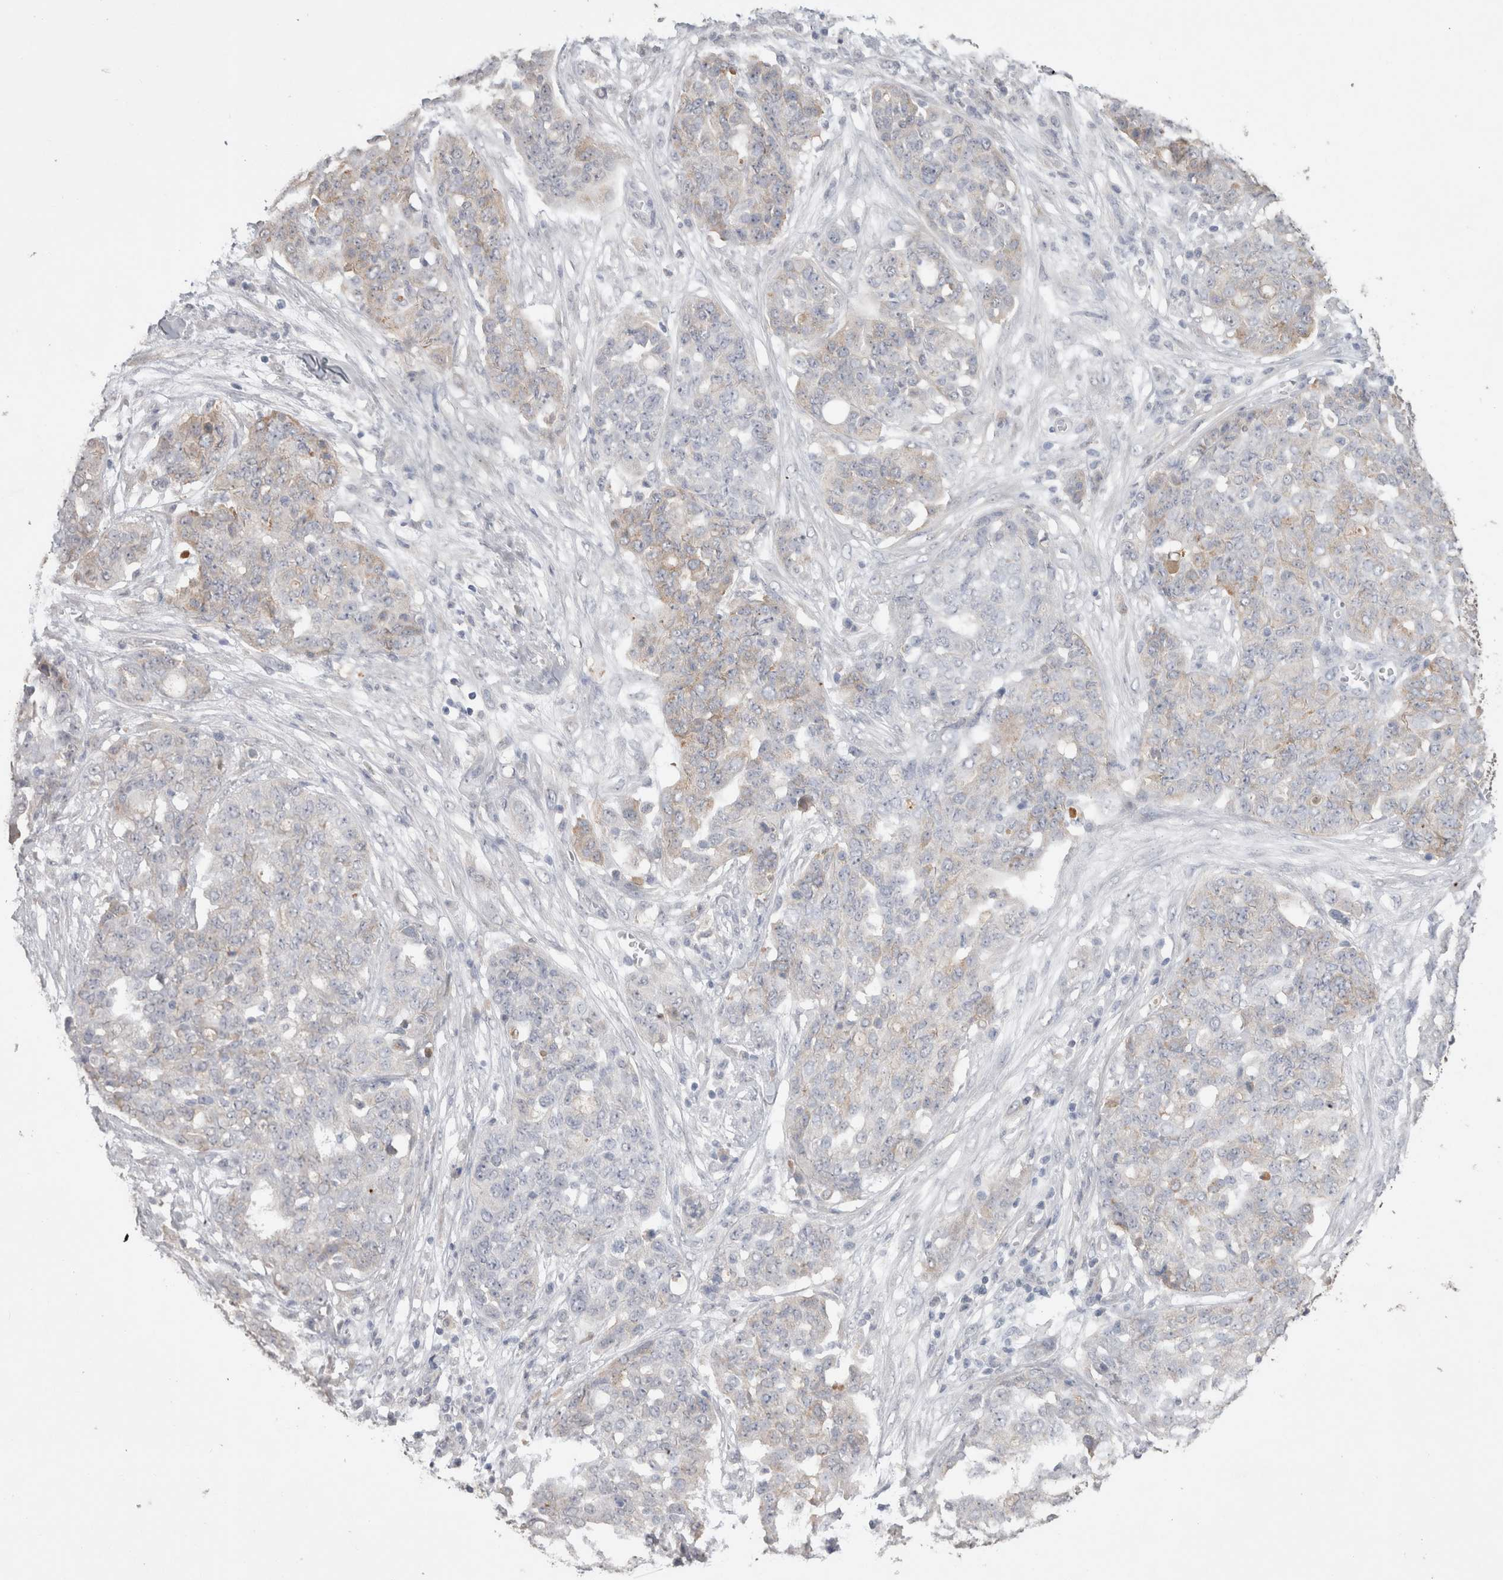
{"staining": {"intensity": "weak", "quantity": "<25%", "location": "cytoplasmic/membranous"}, "tissue": "ovarian cancer", "cell_type": "Tumor cells", "image_type": "cancer", "snomed": [{"axis": "morphology", "description": "Cystadenocarcinoma, serous, NOS"}, {"axis": "topography", "description": "Soft tissue"}, {"axis": "topography", "description": "Ovary"}], "caption": "A micrograph of serous cystadenocarcinoma (ovarian) stained for a protein displays no brown staining in tumor cells. (DAB (3,3'-diaminobenzidine) immunohistochemistry (IHC), high magnification).", "gene": "NAALADL2", "patient": {"sex": "female", "age": 57}}